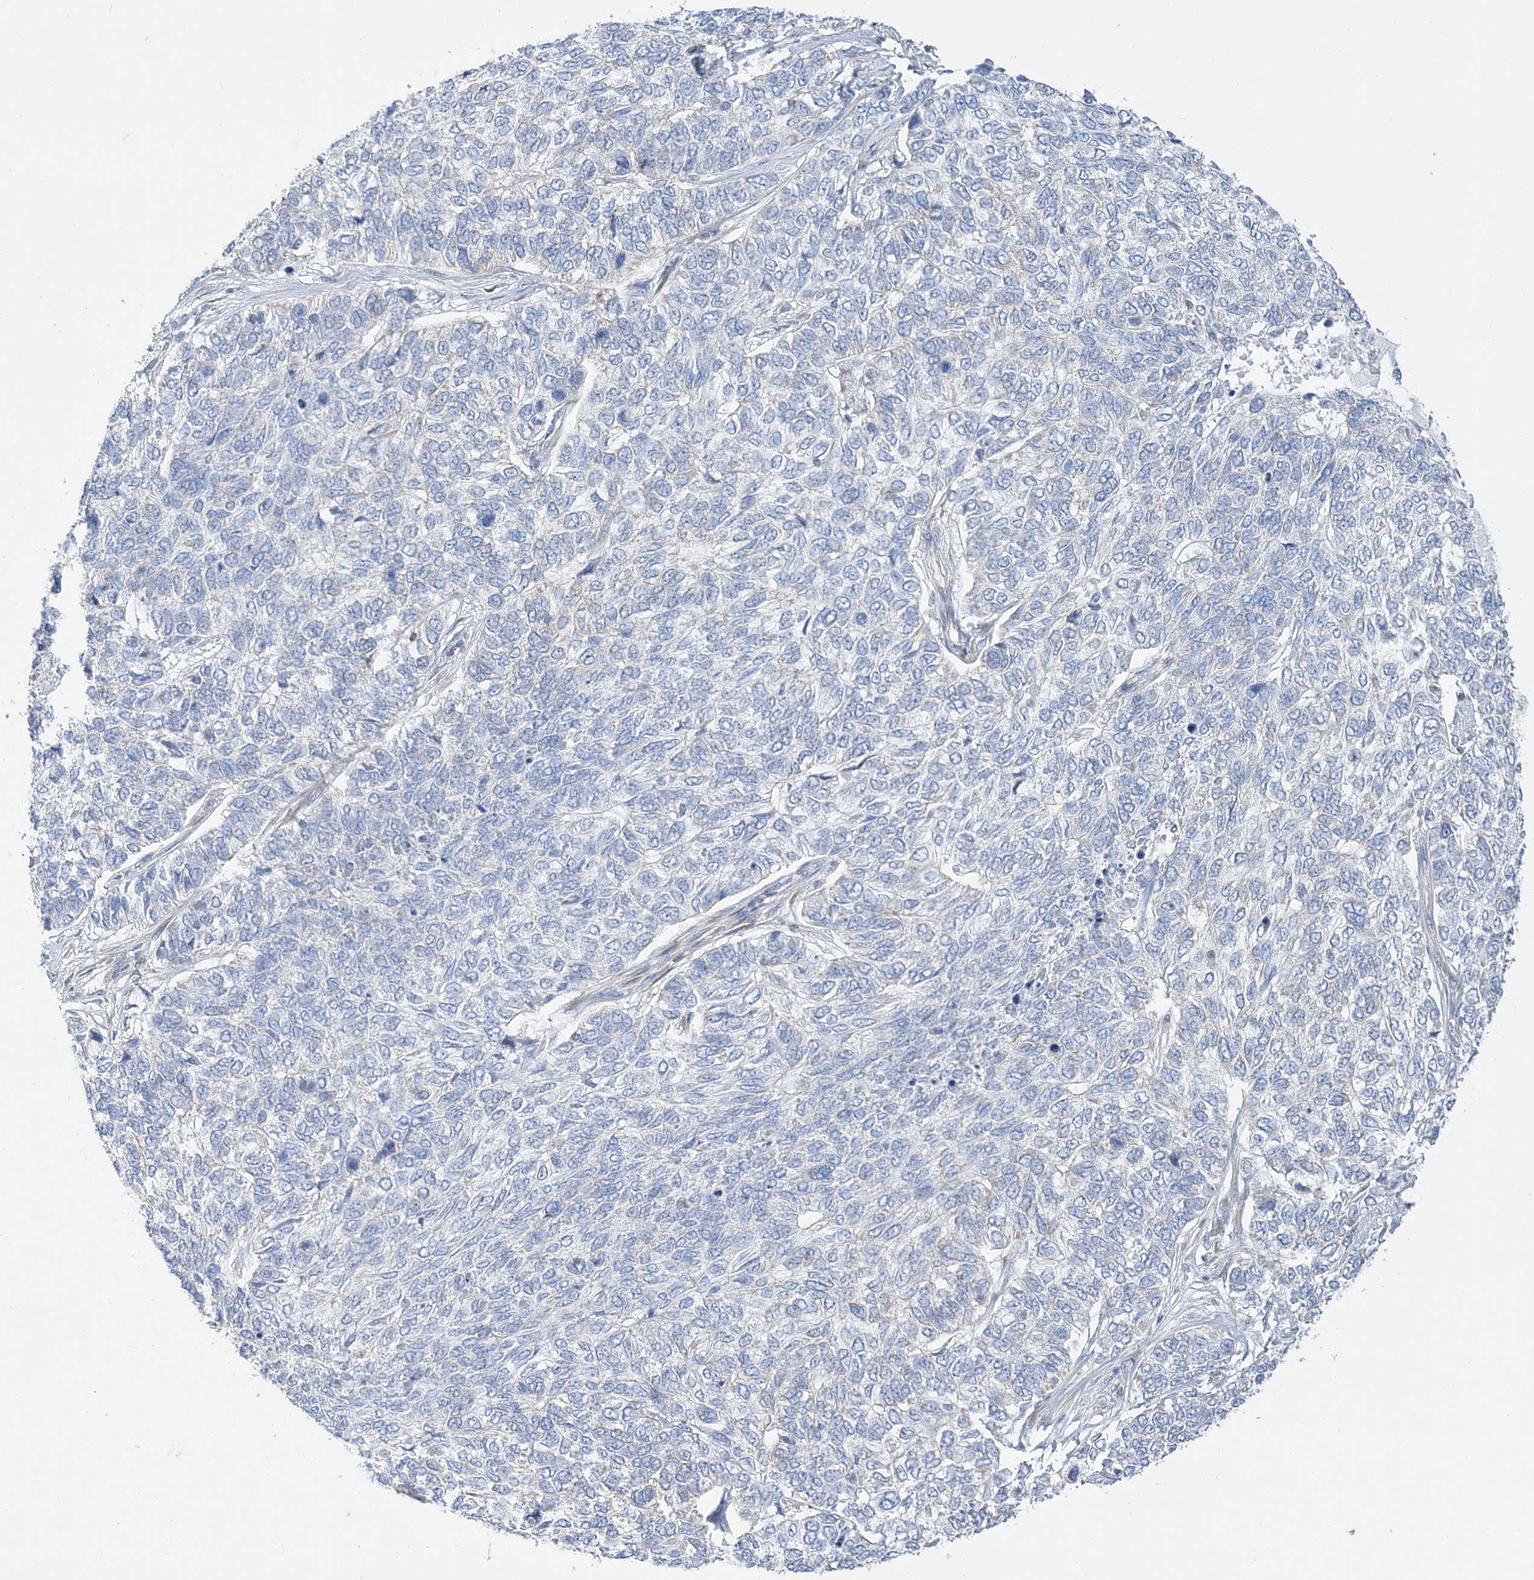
{"staining": {"intensity": "negative", "quantity": "none", "location": "none"}, "tissue": "skin cancer", "cell_type": "Tumor cells", "image_type": "cancer", "snomed": [{"axis": "morphology", "description": "Basal cell carcinoma"}, {"axis": "topography", "description": "Skin"}], "caption": "Immunohistochemistry (IHC) histopathology image of human basal cell carcinoma (skin) stained for a protein (brown), which exhibits no expression in tumor cells.", "gene": "FAM114A2", "patient": {"sex": "female", "age": 65}}